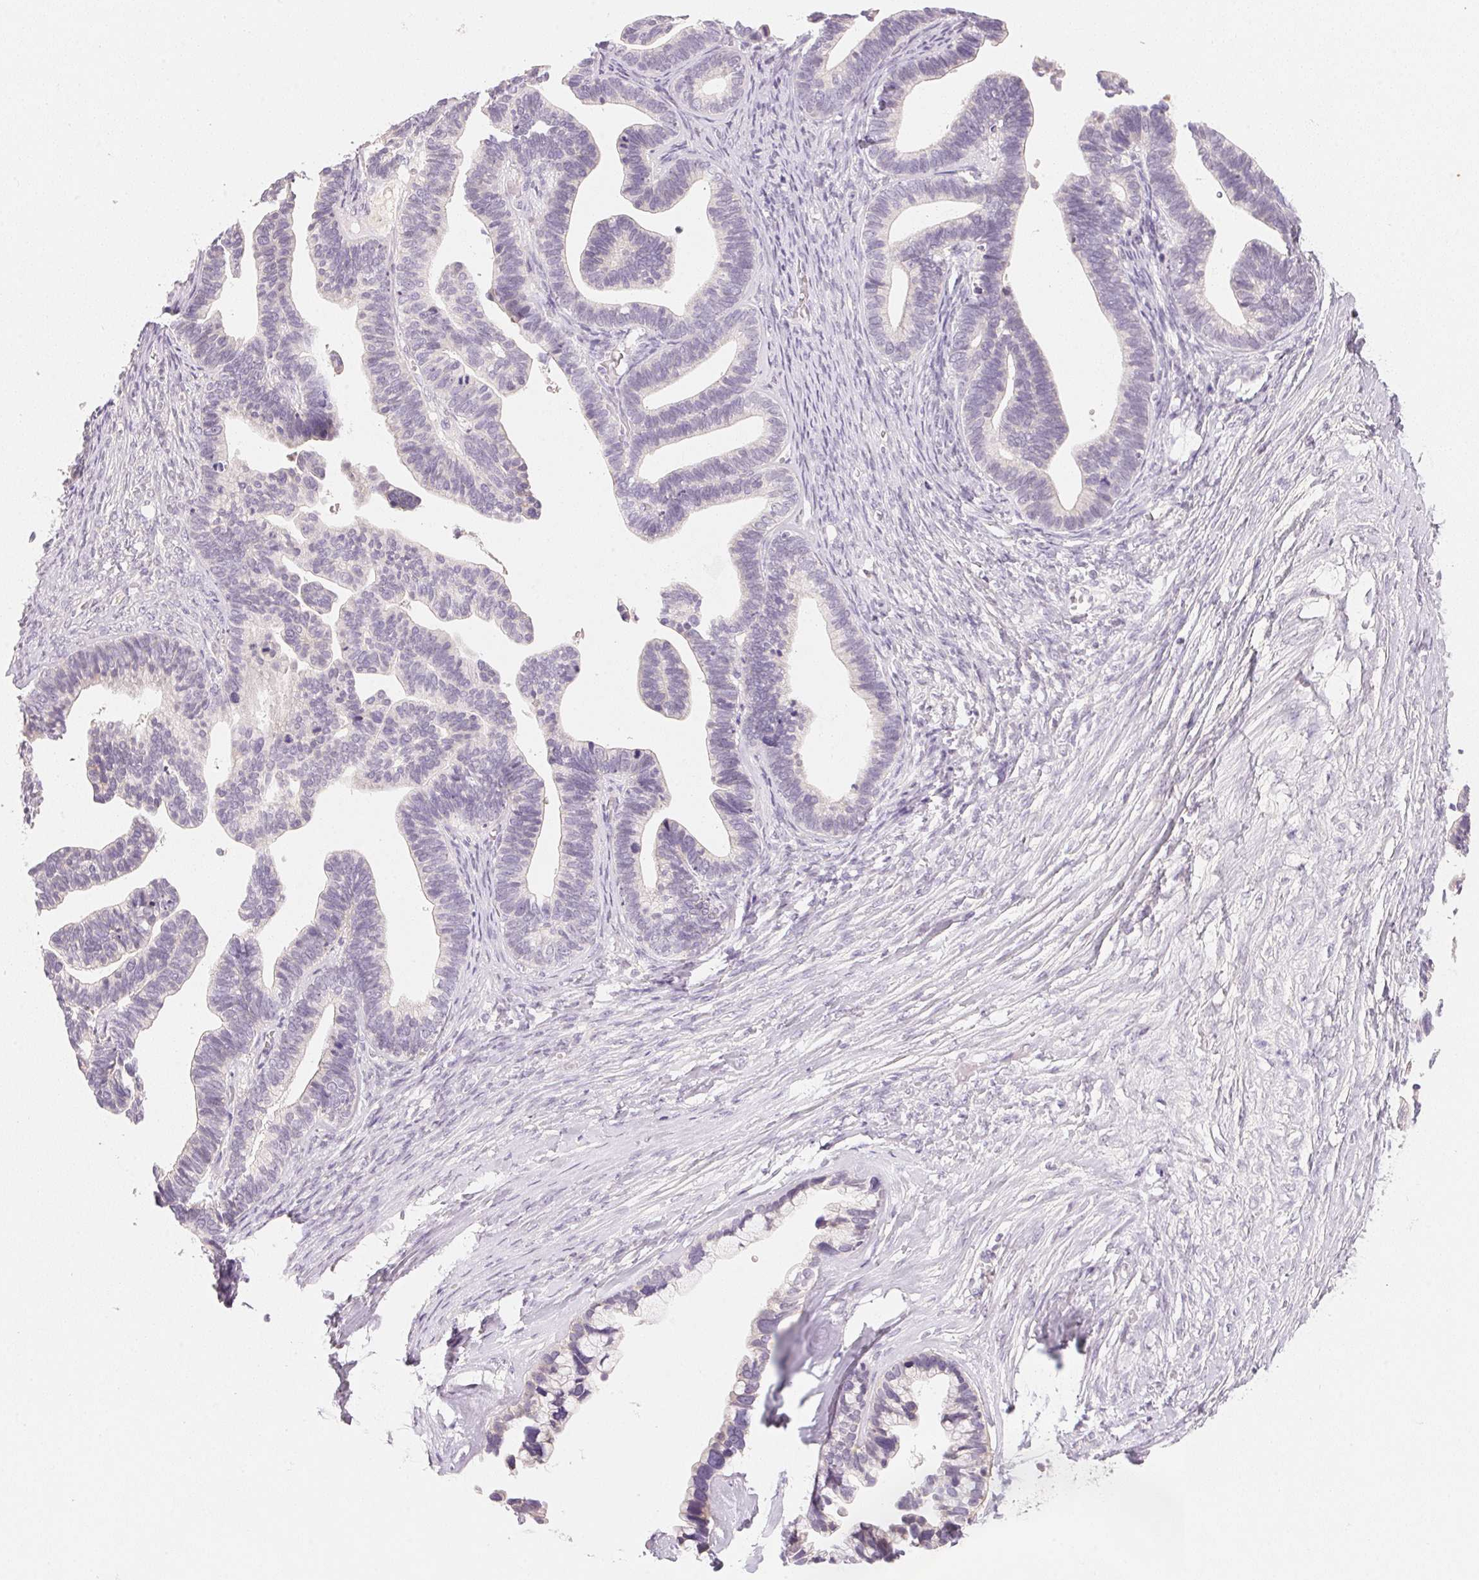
{"staining": {"intensity": "negative", "quantity": "none", "location": "none"}, "tissue": "ovarian cancer", "cell_type": "Tumor cells", "image_type": "cancer", "snomed": [{"axis": "morphology", "description": "Cystadenocarcinoma, serous, NOS"}, {"axis": "topography", "description": "Ovary"}], "caption": "High power microscopy photomicrograph of an immunohistochemistry (IHC) histopathology image of ovarian cancer, revealing no significant positivity in tumor cells.", "gene": "MCOLN3", "patient": {"sex": "female", "age": 56}}